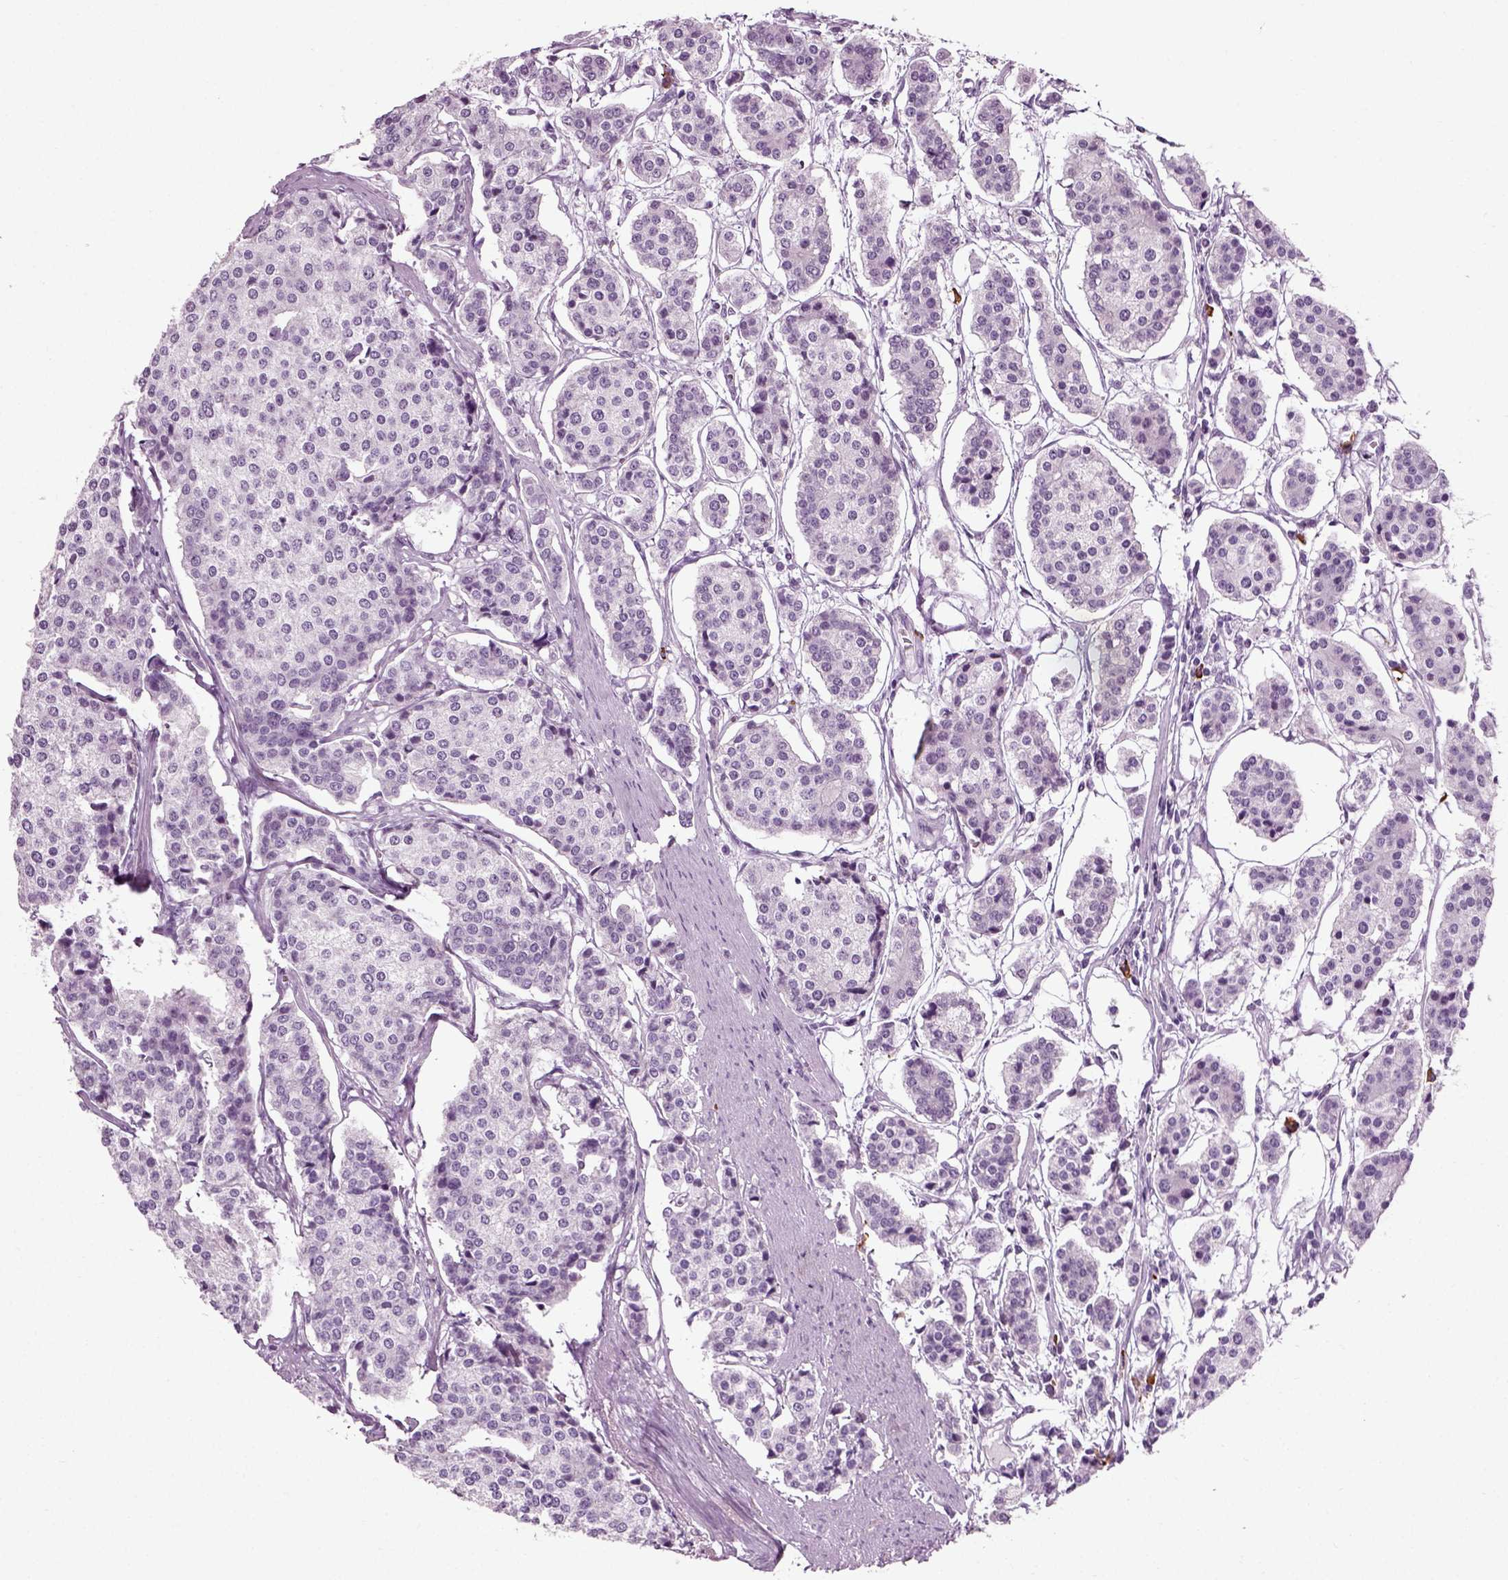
{"staining": {"intensity": "negative", "quantity": "none", "location": "none"}, "tissue": "carcinoid", "cell_type": "Tumor cells", "image_type": "cancer", "snomed": [{"axis": "morphology", "description": "Carcinoid, malignant, NOS"}, {"axis": "topography", "description": "Small intestine"}], "caption": "Carcinoid was stained to show a protein in brown. There is no significant positivity in tumor cells.", "gene": "SLC26A8", "patient": {"sex": "female", "age": 65}}